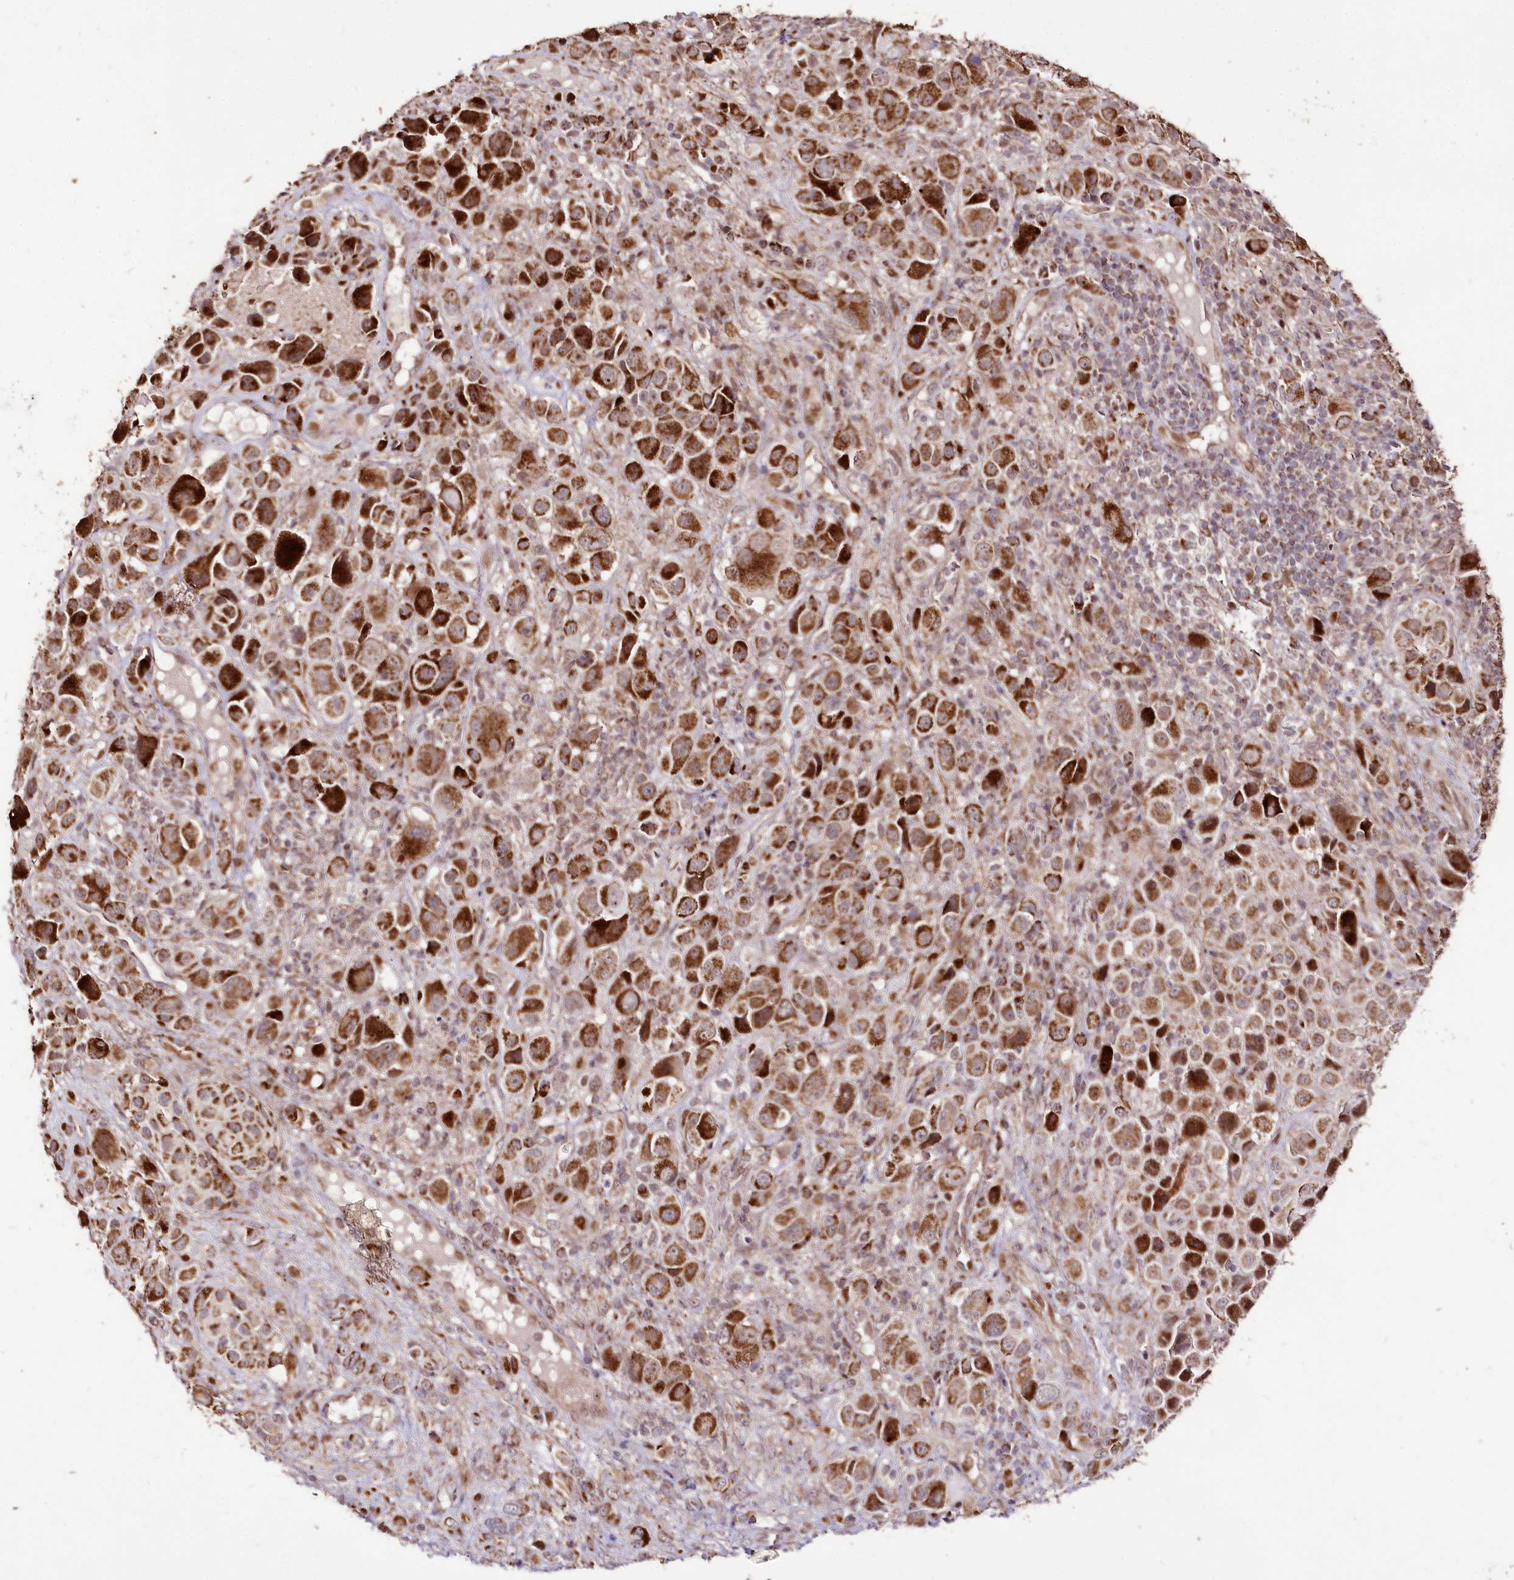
{"staining": {"intensity": "strong", "quantity": ">75%", "location": "cytoplasmic/membranous"}, "tissue": "melanoma", "cell_type": "Tumor cells", "image_type": "cancer", "snomed": [{"axis": "morphology", "description": "Malignant melanoma, NOS"}, {"axis": "topography", "description": "Skin of trunk"}], "caption": "A brown stain labels strong cytoplasmic/membranous expression of a protein in human malignant melanoma tumor cells. (Brightfield microscopy of DAB IHC at high magnification).", "gene": "CARD19", "patient": {"sex": "male", "age": 71}}